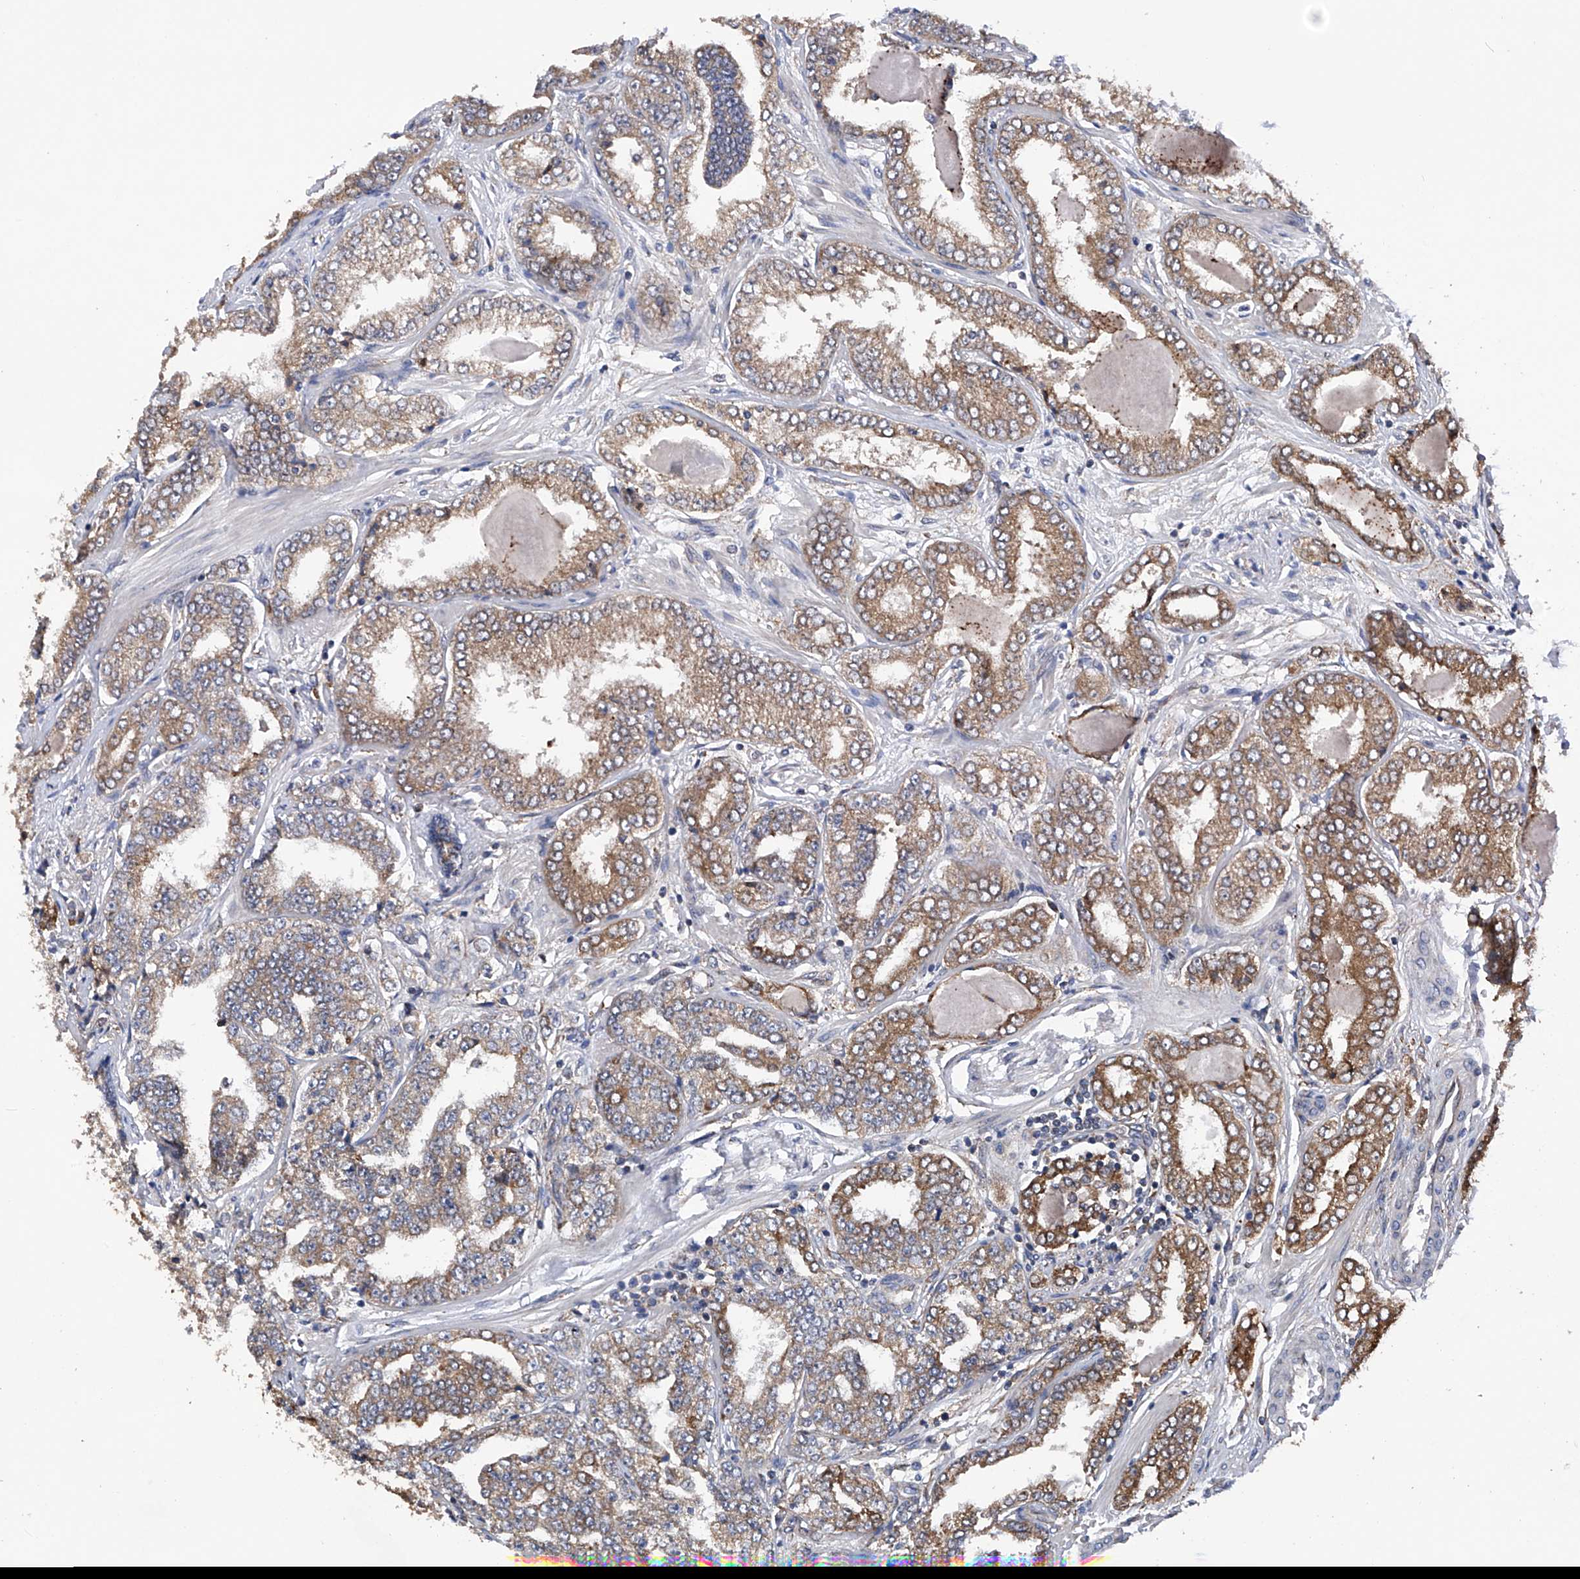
{"staining": {"intensity": "moderate", "quantity": ">75%", "location": "cytoplasmic/membranous"}, "tissue": "prostate cancer", "cell_type": "Tumor cells", "image_type": "cancer", "snomed": [{"axis": "morphology", "description": "Adenocarcinoma, High grade"}, {"axis": "topography", "description": "Prostate"}], "caption": "High-grade adenocarcinoma (prostate) tissue demonstrates moderate cytoplasmic/membranous expression in approximately >75% of tumor cells, visualized by immunohistochemistry. (Stains: DAB in brown, nuclei in blue, Microscopy: brightfield microscopy at high magnification).", "gene": "DNAH8", "patient": {"sex": "male", "age": 71}}